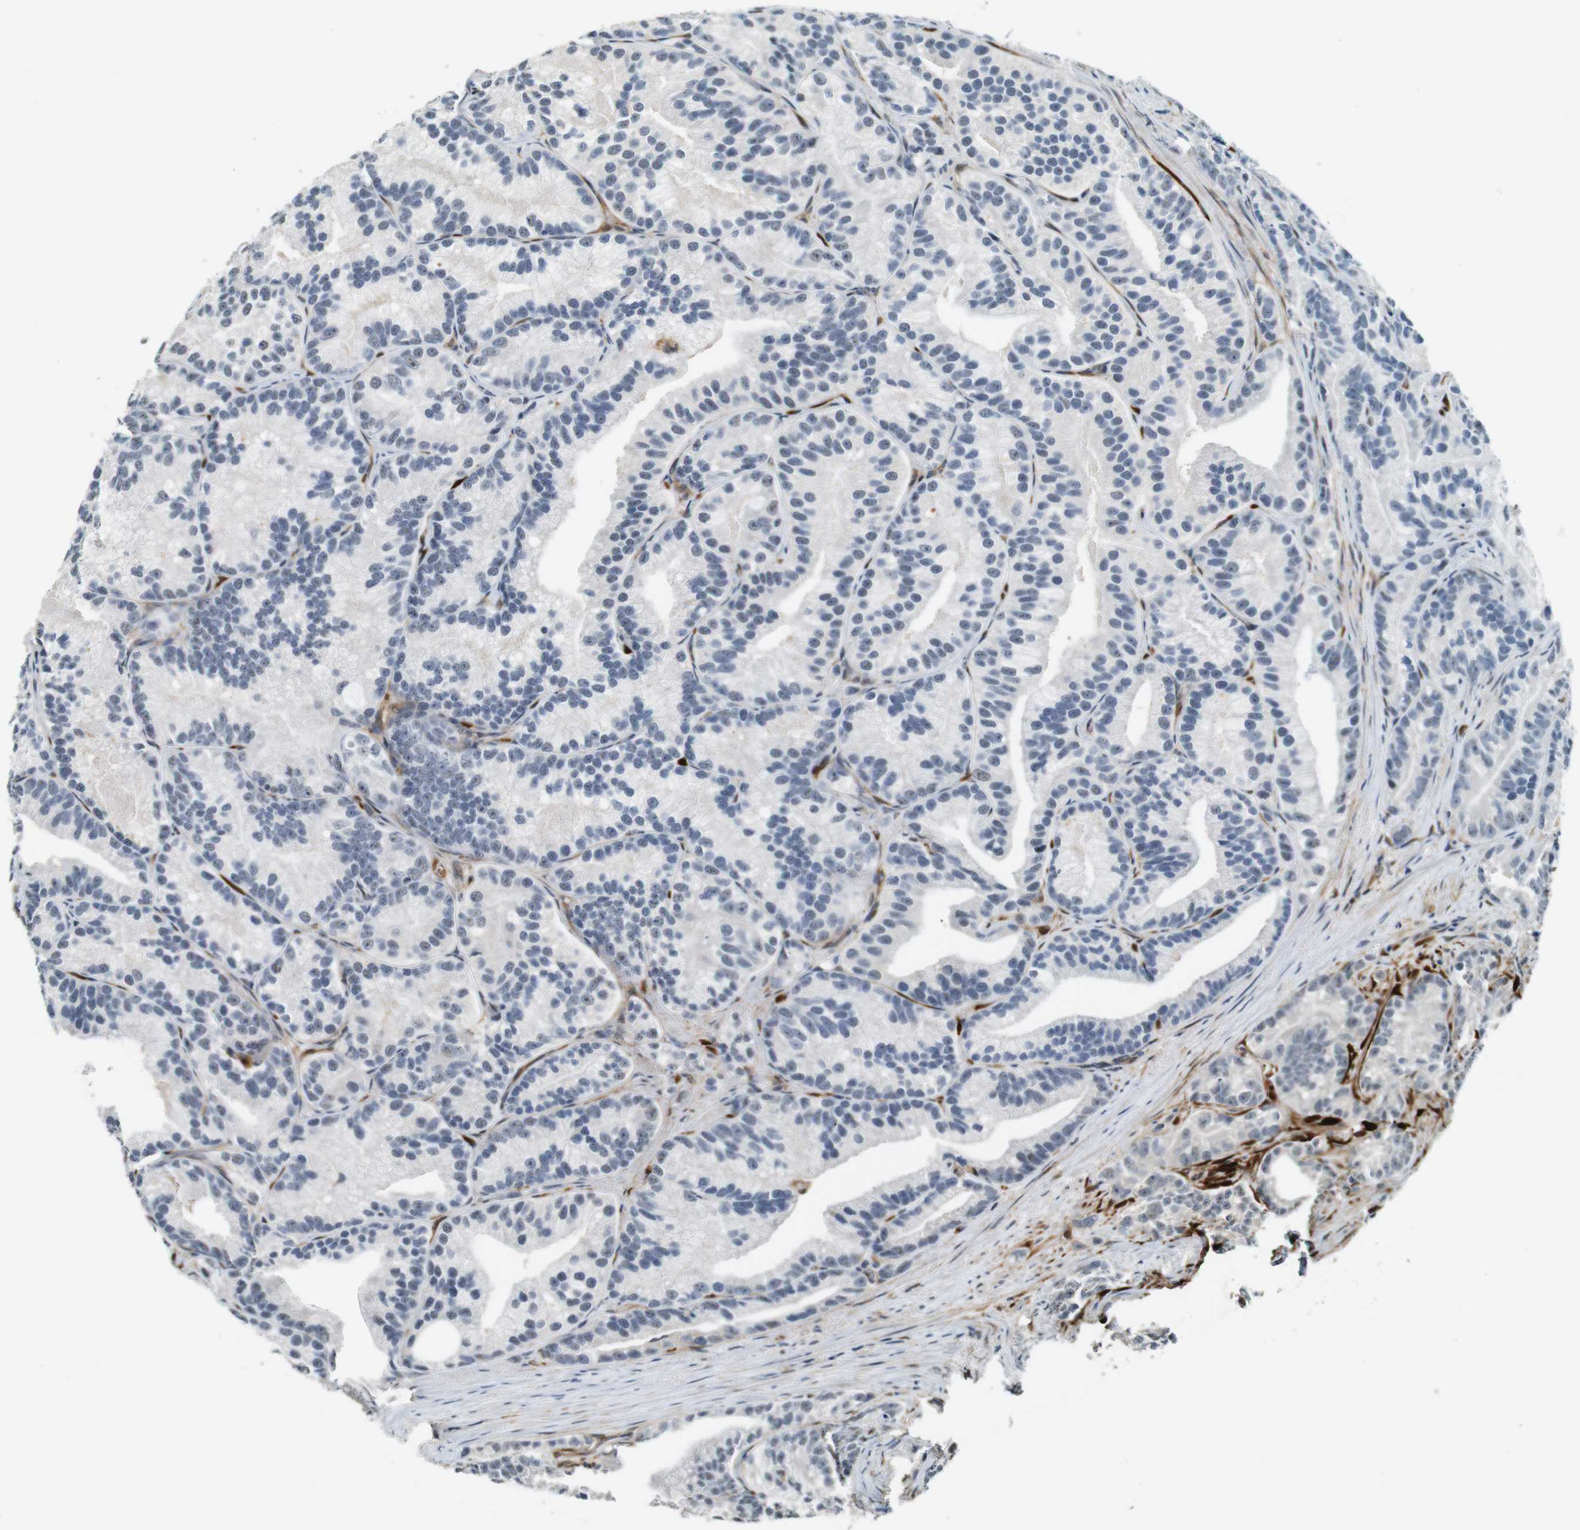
{"staining": {"intensity": "negative", "quantity": "none", "location": "none"}, "tissue": "prostate cancer", "cell_type": "Tumor cells", "image_type": "cancer", "snomed": [{"axis": "morphology", "description": "Adenocarcinoma, Low grade"}, {"axis": "topography", "description": "Prostate"}], "caption": "High power microscopy photomicrograph of an immunohistochemistry micrograph of low-grade adenocarcinoma (prostate), revealing no significant positivity in tumor cells.", "gene": "LXN", "patient": {"sex": "male", "age": 89}}